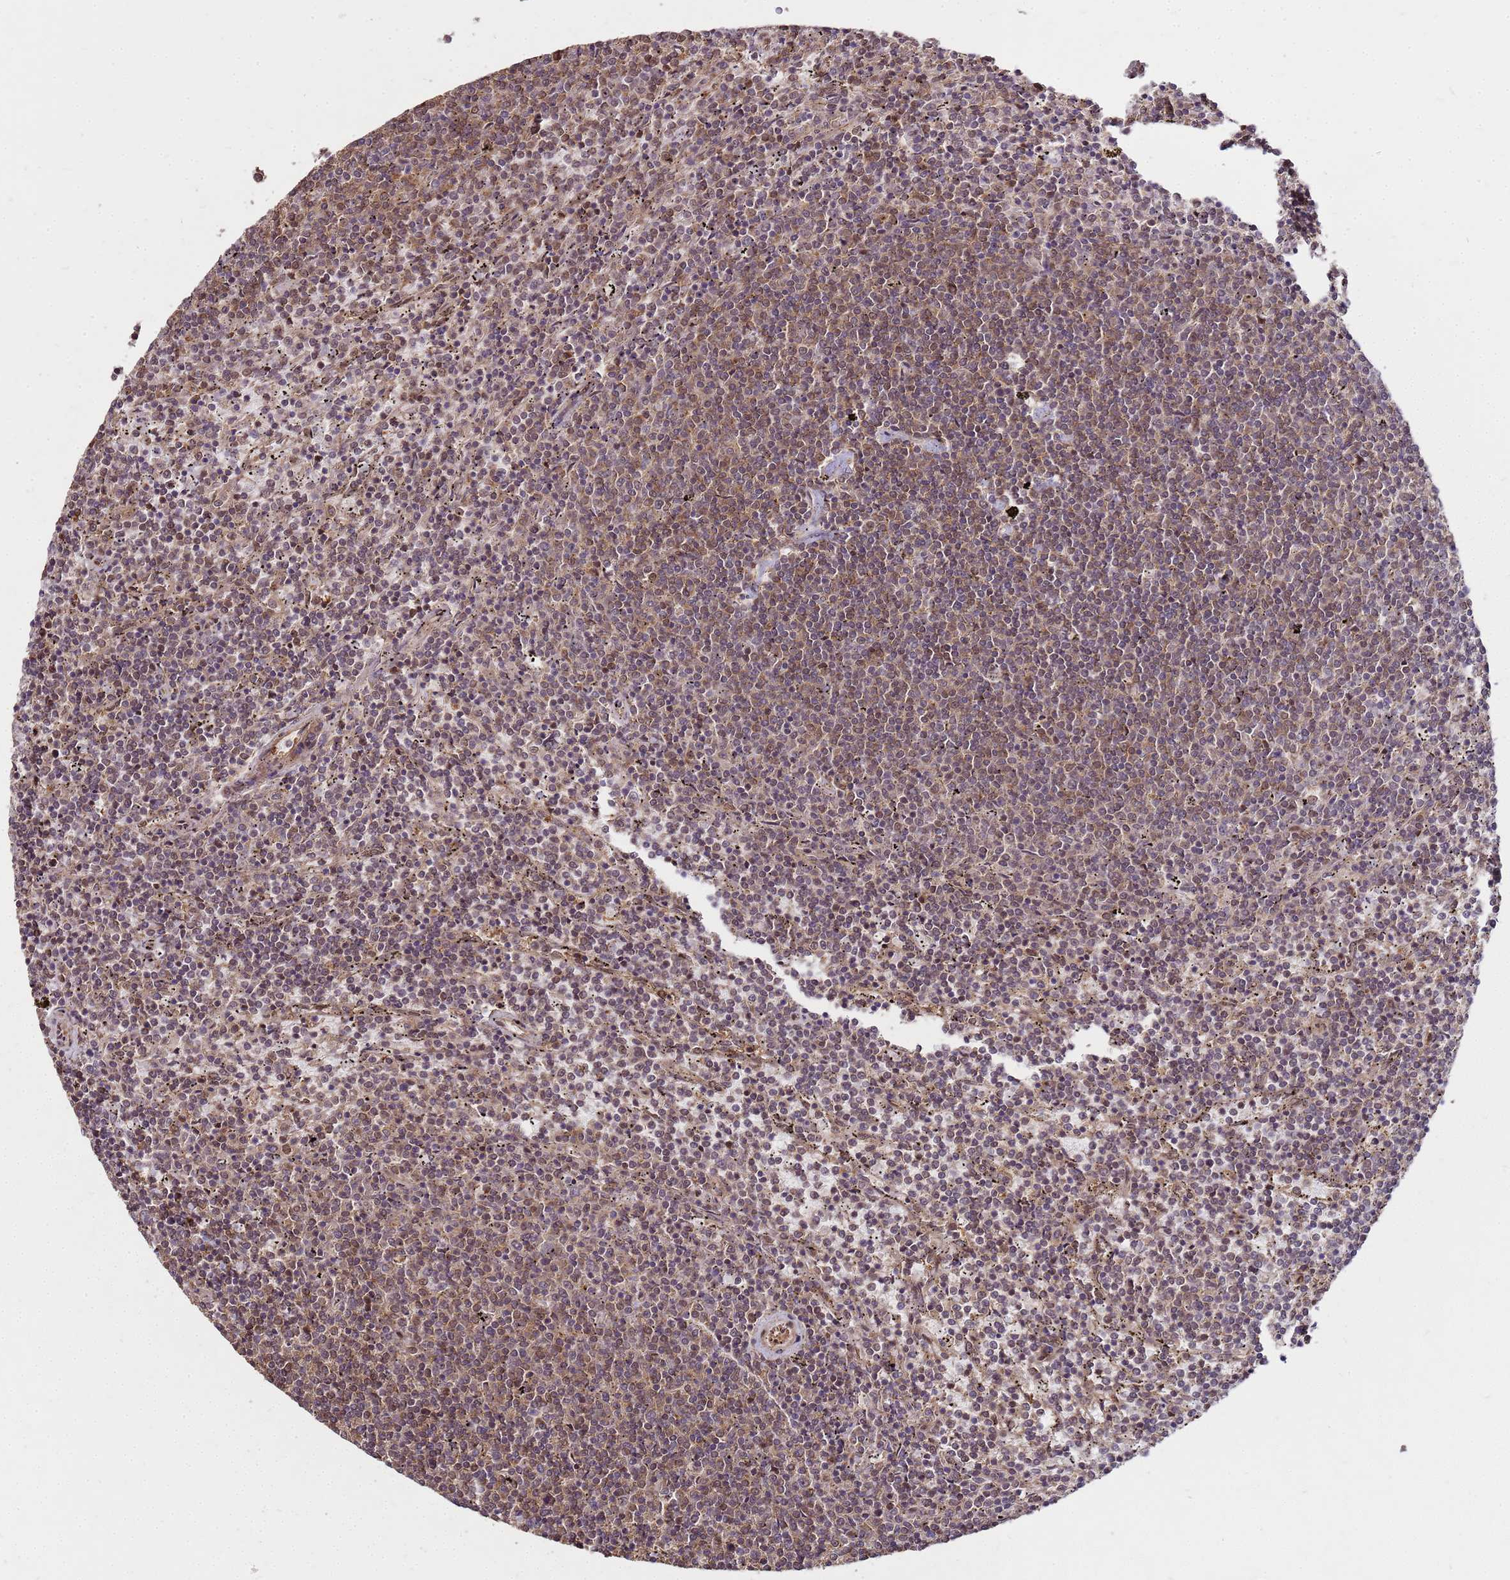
{"staining": {"intensity": "weak", "quantity": "25%-75%", "location": "cytoplasmic/membranous,nuclear"}, "tissue": "lymphoma", "cell_type": "Tumor cells", "image_type": "cancer", "snomed": [{"axis": "morphology", "description": "Malignant lymphoma, non-Hodgkin's type, Low grade"}, {"axis": "topography", "description": "Spleen"}], "caption": "IHC micrograph of human low-grade malignant lymphoma, non-Hodgkin's type stained for a protein (brown), which reveals low levels of weak cytoplasmic/membranous and nuclear expression in approximately 25%-75% of tumor cells.", "gene": "CRBN", "patient": {"sex": "female", "age": 50}}